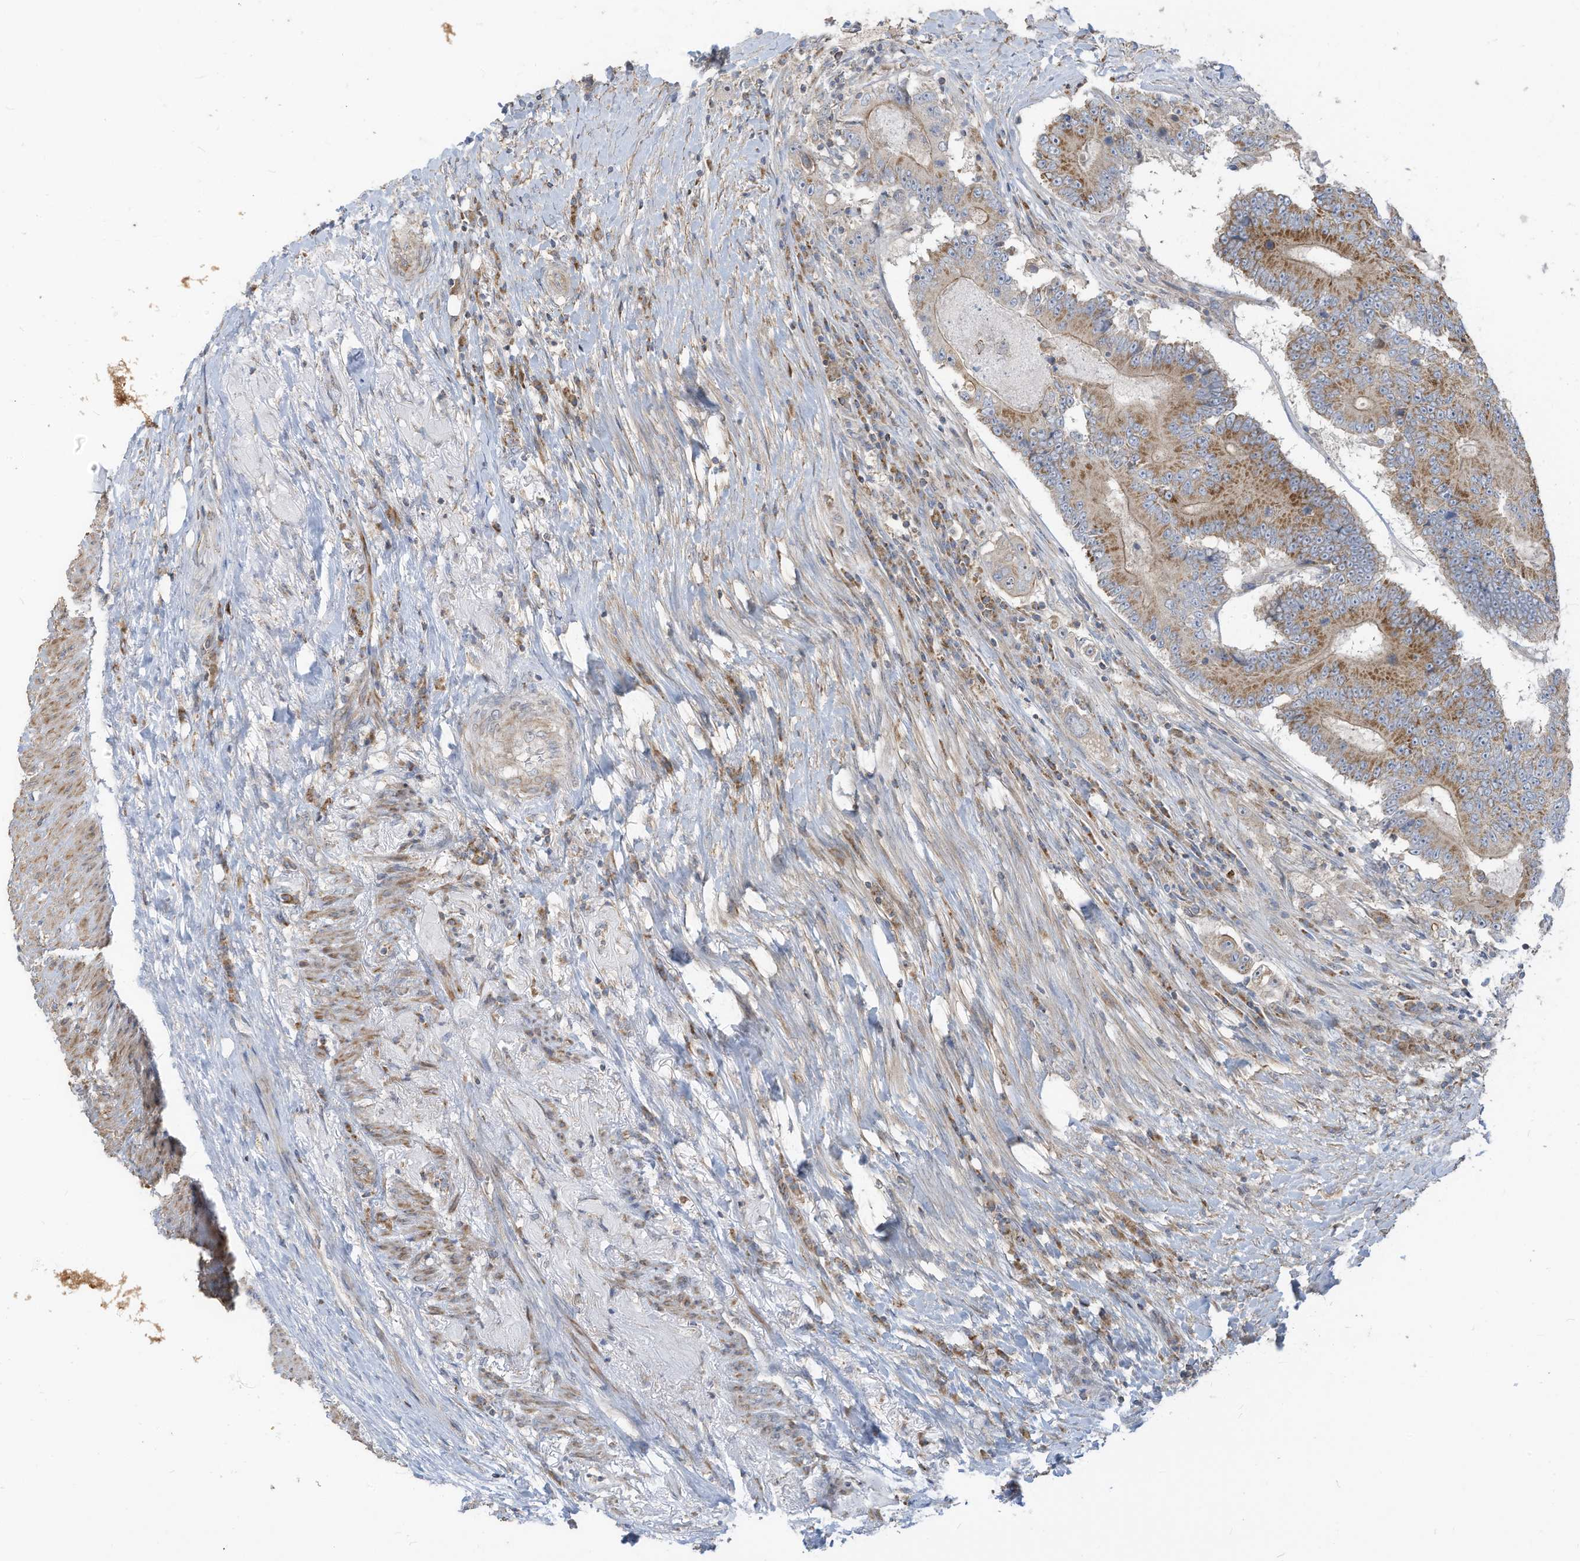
{"staining": {"intensity": "moderate", "quantity": ">75%", "location": "cytoplasmic/membranous"}, "tissue": "colorectal cancer", "cell_type": "Tumor cells", "image_type": "cancer", "snomed": [{"axis": "morphology", "description": "Adenocarcinoma, NOS"}, {"axis": "topography", "description": "Colon"}], "caption": "Immunohistochemistry micrograph of human adenocarcinoma (colorectal) stained for a protein (brown), which reveals medium levels of moderate cytoplasmic/membranous positivity in approximately >75% of tumor cells.", "gene": "GTPBP2", "patient": {"sex": "male", "age": 83}}